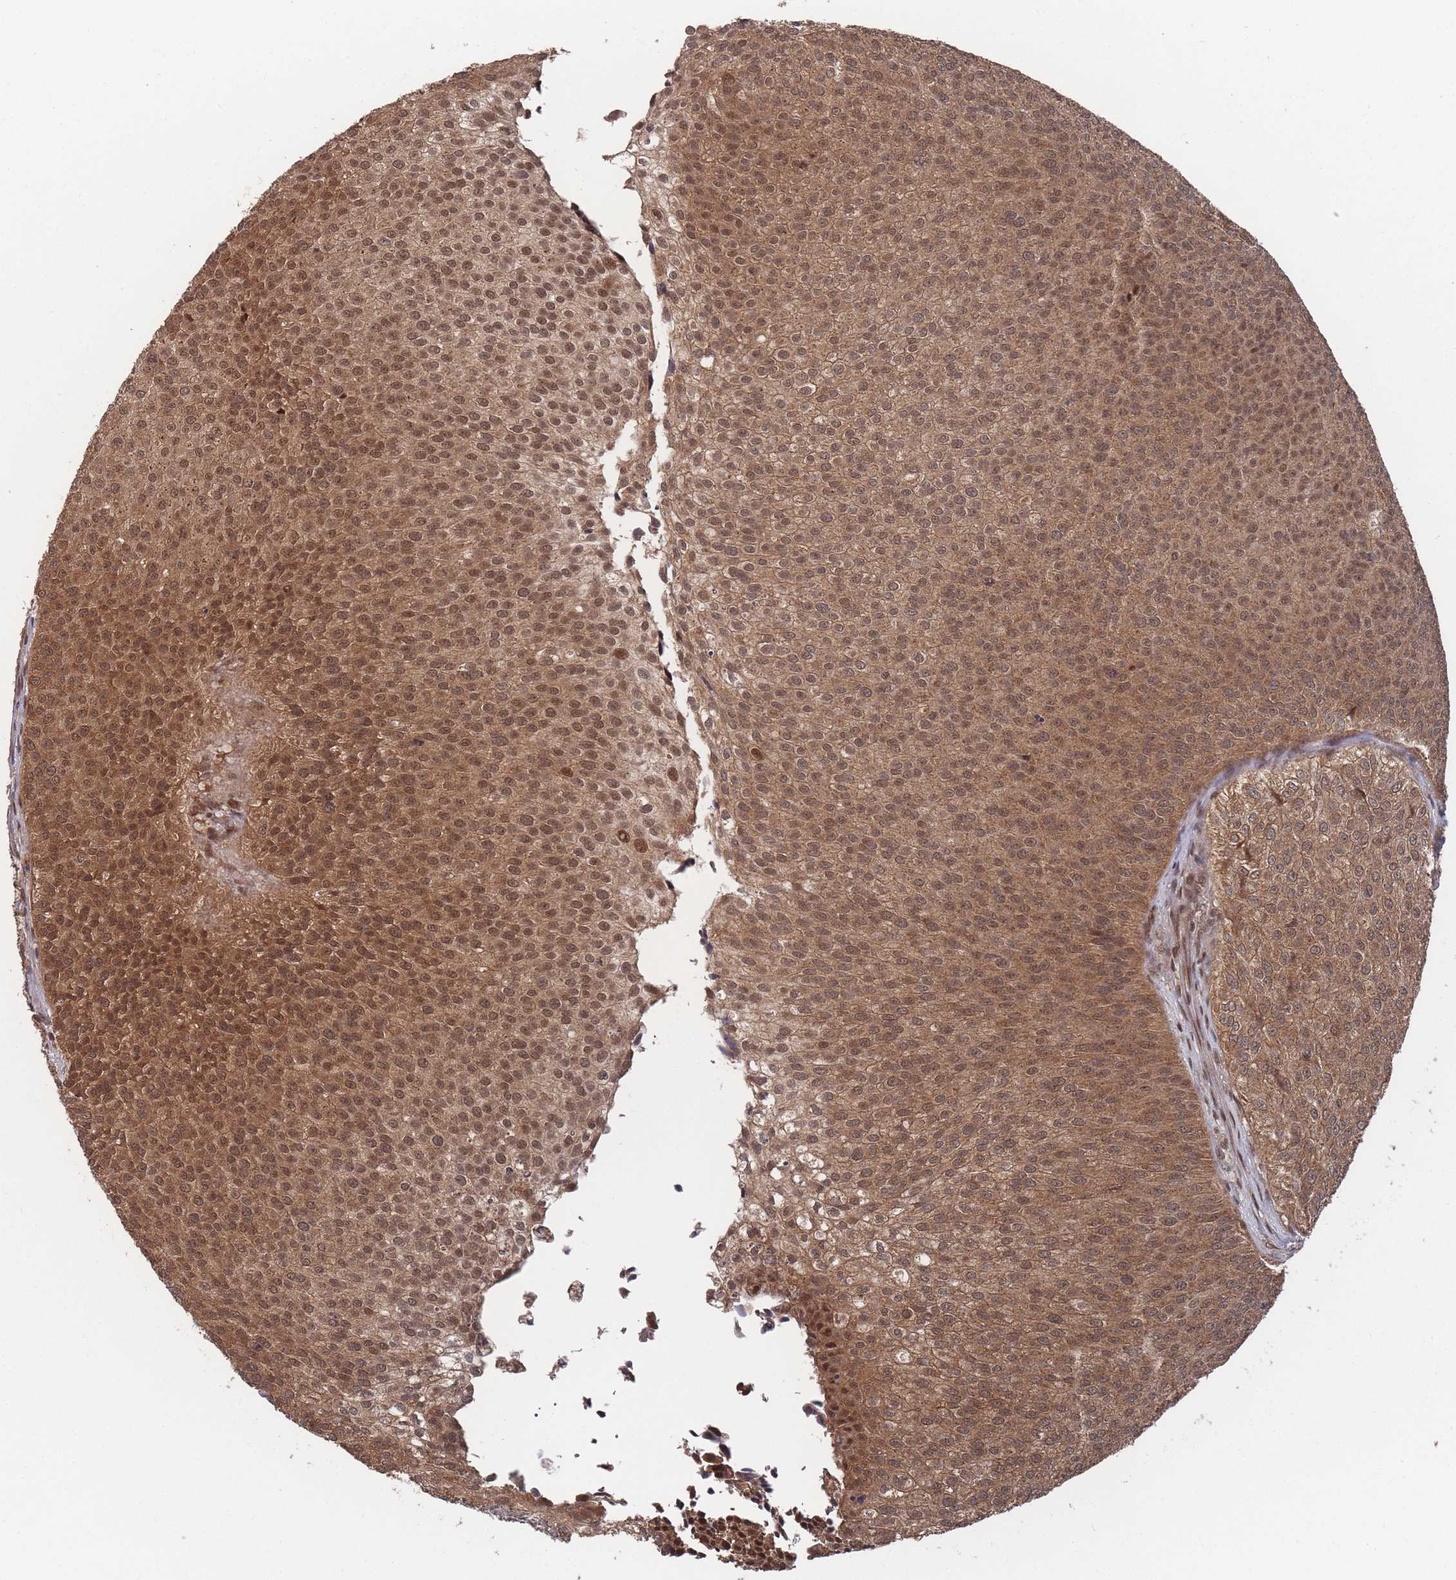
{"staining": {"intensity": "moderate", "quantity": ">75%", "location": "cytoplasmic/membranous,nuclear"}, "tissue": "urothelial cancer", "cell_type": "Tumor cells", "image_type": "cancer", "snomed": [{"axis": "morphology", "description": "Urothelial carcinoma, Low grade"}, {"axis": "topography", "description": "Urinary bladder"}], "caption": "Urothelial carcinoma (low-grade) stained with a protein marker exhibits moderate staining in tumor cells.", "gene": "SF3B1", "patient": {"sex": "male", "age": 84}}